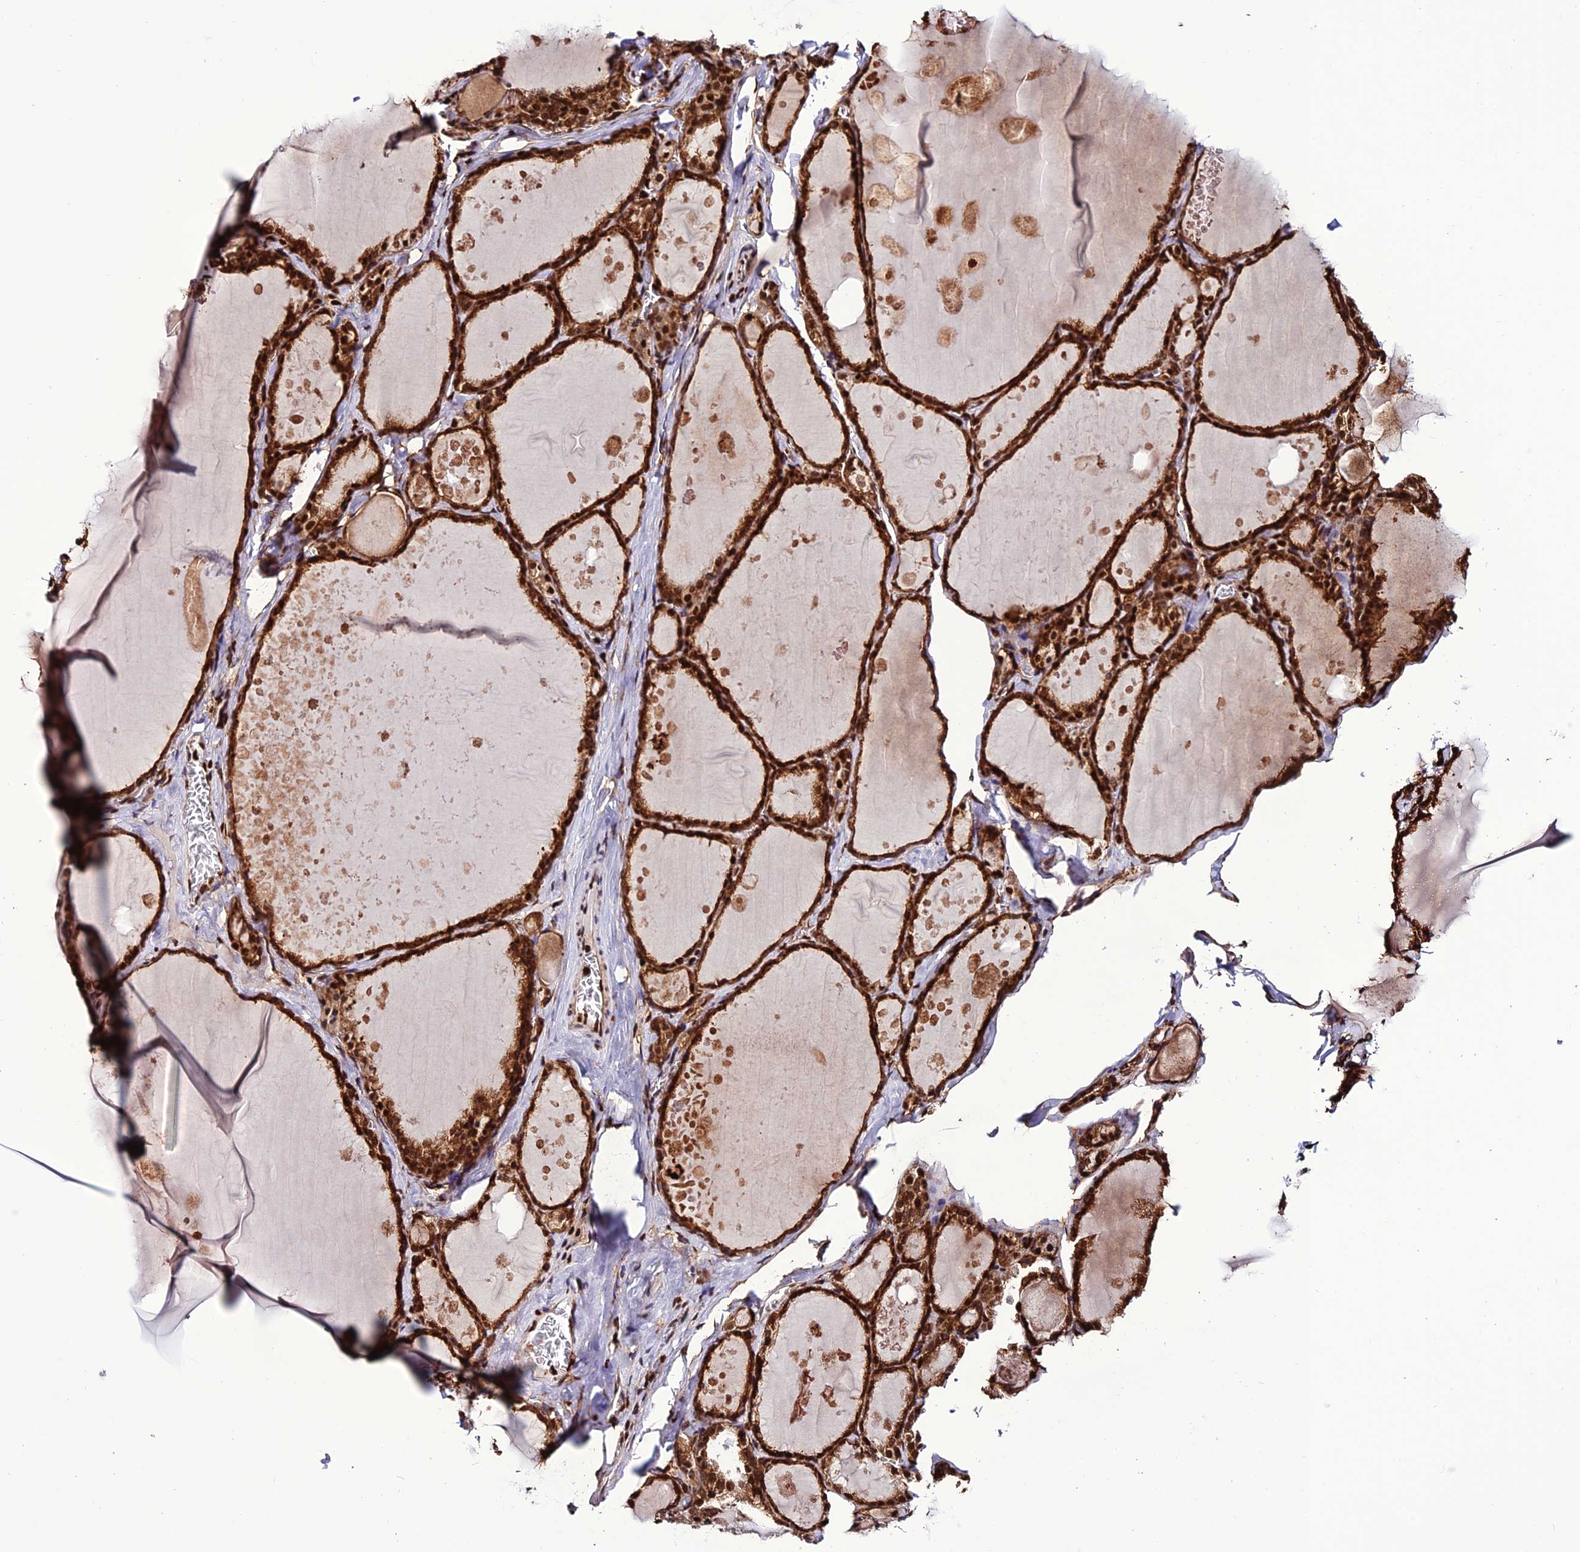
{"staining": {"intensity": "strong", "quantity": ">75%", "location": "cytoplasmic/membranous,nuclear"}, "tissue": "thyroid gland", "cell_type": "Glandular cells", "image_type": "normal", "snomed": [{"axis": "morphology", "description": "Normal tissue, NOS"}, {"axis": "topography", "description": "Thyroid gland"}], "caption": "An immunohistochemistry photomicrograph of unremarkable tissue is shown. Protein staining in brown highlights strong cytoplasmic/membranous,nuclear positivity in thyroid gland within glandular cells. The protein of interest is shown in brown color, while the nuclei are stained blue.", "gene": "INO80E", "patient": {"sex": "male", "age": 56}}